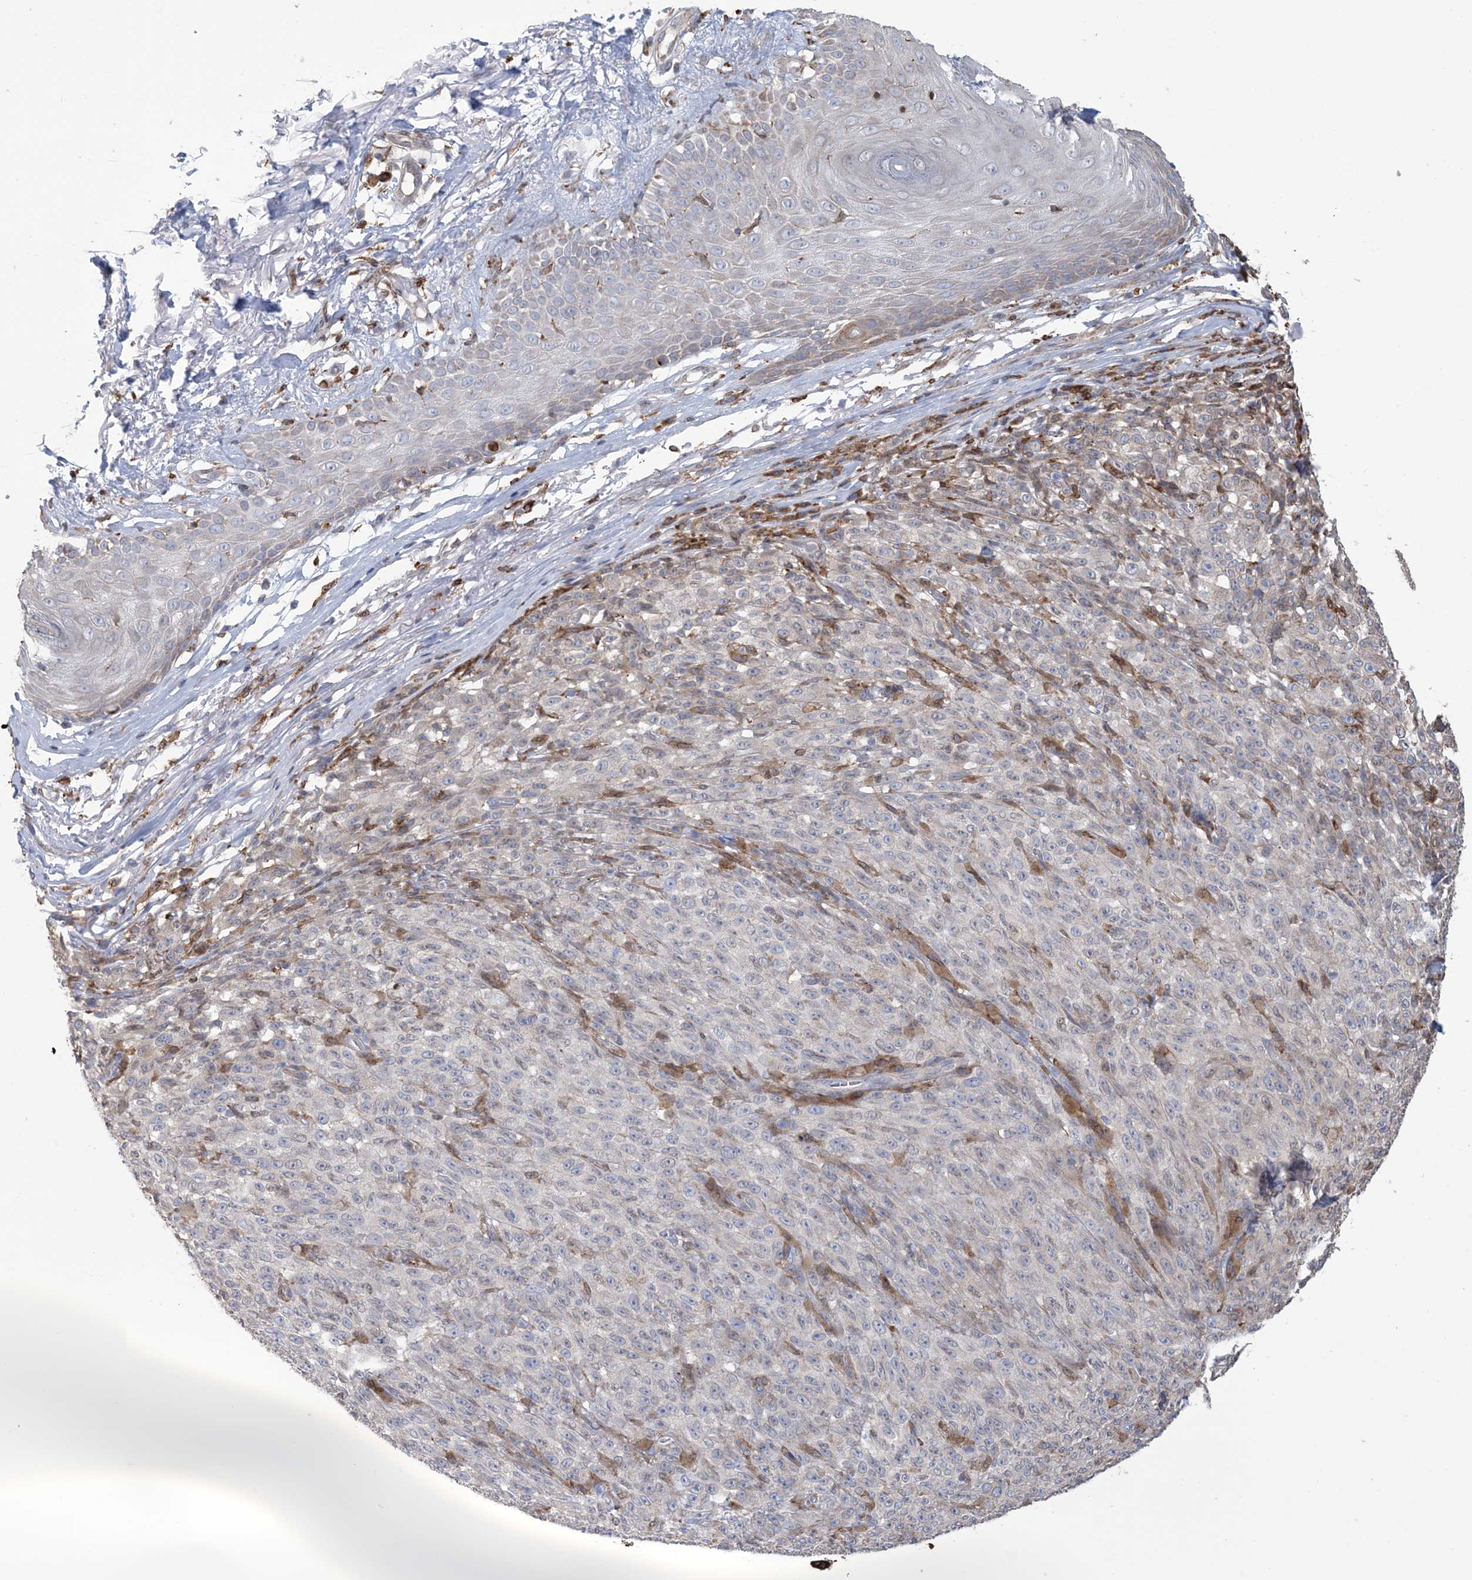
{"staining": {"intensity": "negative", "quantity": "none", "location": "none"}, "tissue": "melanoma", "cell_type": "Tumor cells", "image_type": "cancer", "snomed": [{"axis": "morphology", "description": "Malignant melanoma, NOS"}, {"axis": "topography", "description": "Skin"}], "caption": "IHC of human malignant melanoma displays no staining in tumor cells. (Stains: DAB (3,3'-diaminobenzidine) IHC with hematoxylin counter stain, Microscopy: brightfield microscopy at high magnification).", "gene": "SHANK1", "patient": {"sex": "female", "age": 82}}